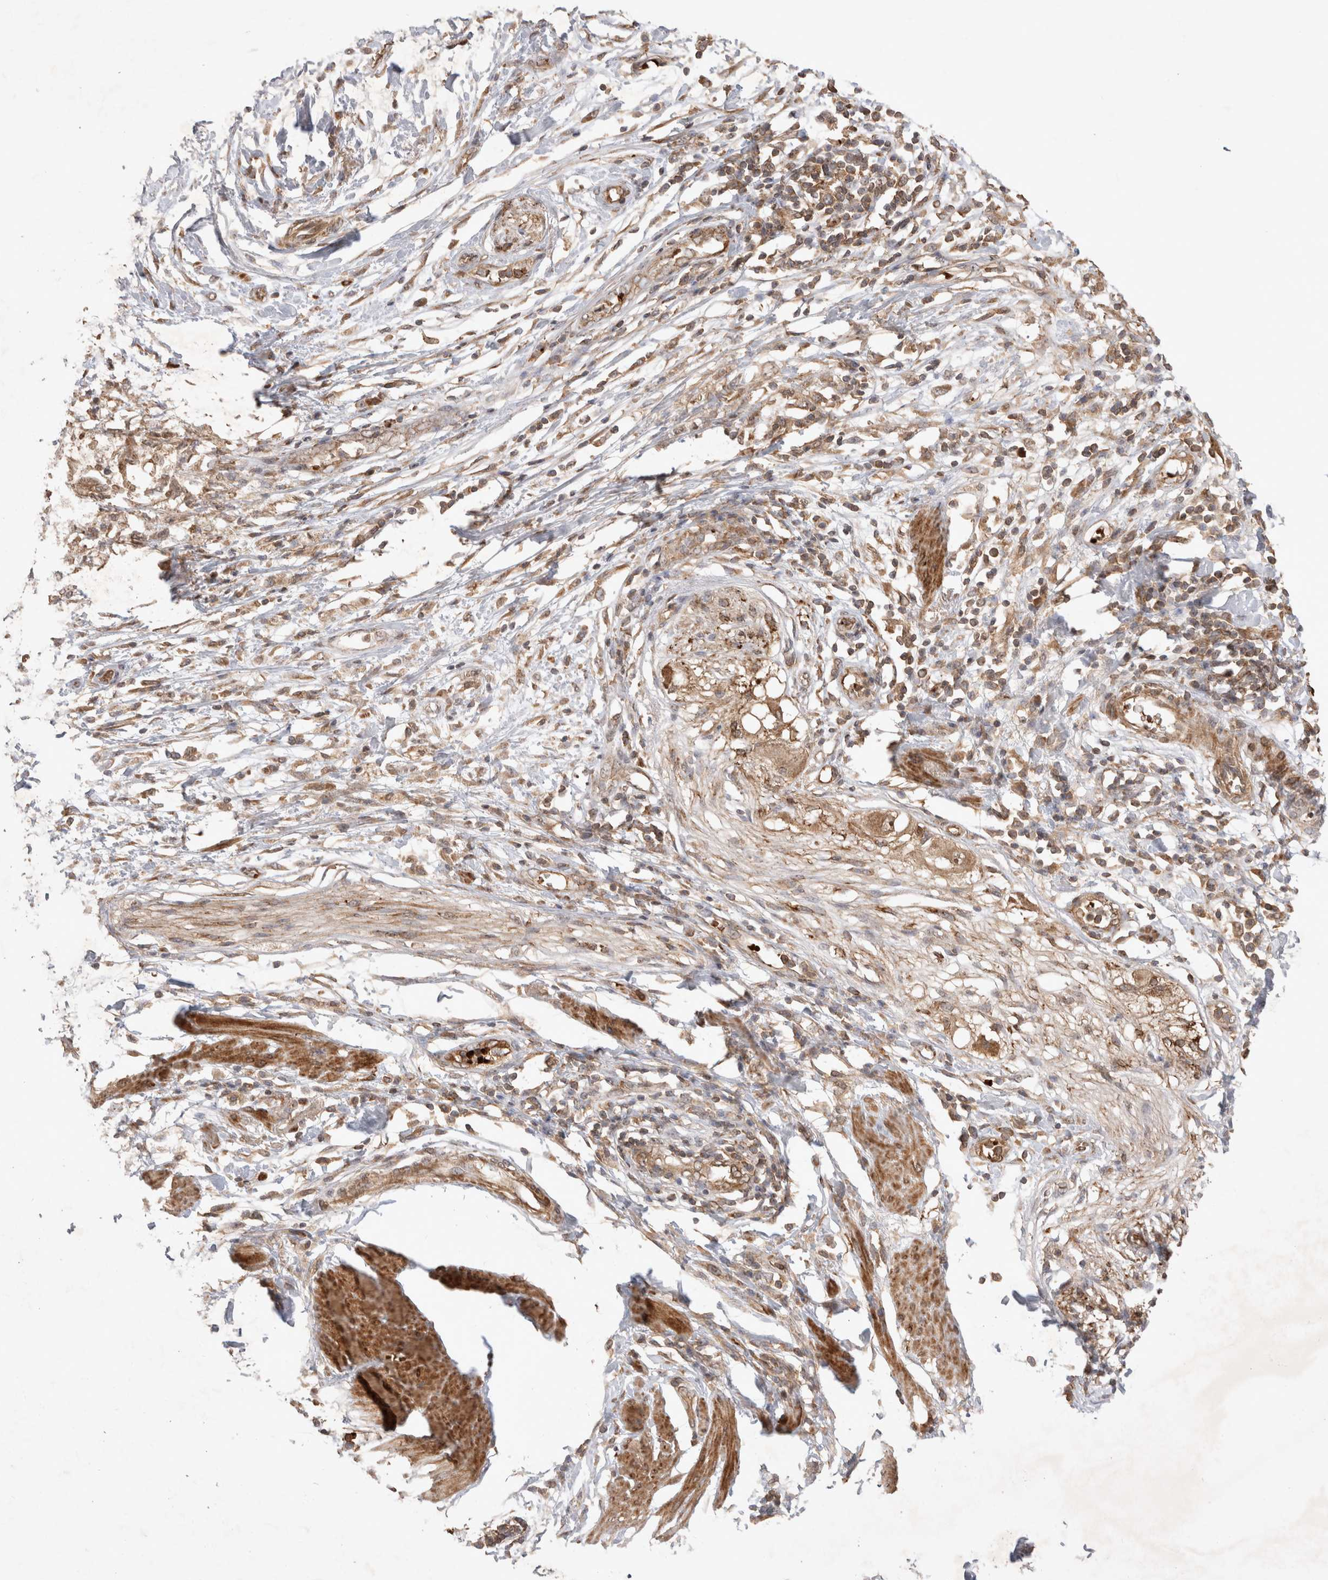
{"staining": {"intensity": "moderate", "quantity": ">75%", "location": "cytoplasmic/membranous"}, "tissue": "pancreatic cancer", "cell_type": "Tumor cells", "image_type": "cancer", "snomed": [{"axis": "morphology", "description": "Normal tissue, NOS"}, {"axis": "morphology", "description": "Adenocarcinoma, NOS"}, {"axis": "topography", "description": "Pancreas"}, {"axis": "topography", "description": "Duodenum"}], "caption": "This histopathology image shows pancreatic adenocarcinoma stained with immunohistochemistry to label a protein in brown. The cytoplasmic/membranous of tumor cells show moderate positivity for the protein. Nuclei are counter-stained blue.", "gene": "FAM221A", "patient": {"sex": "female", "age": 60}}